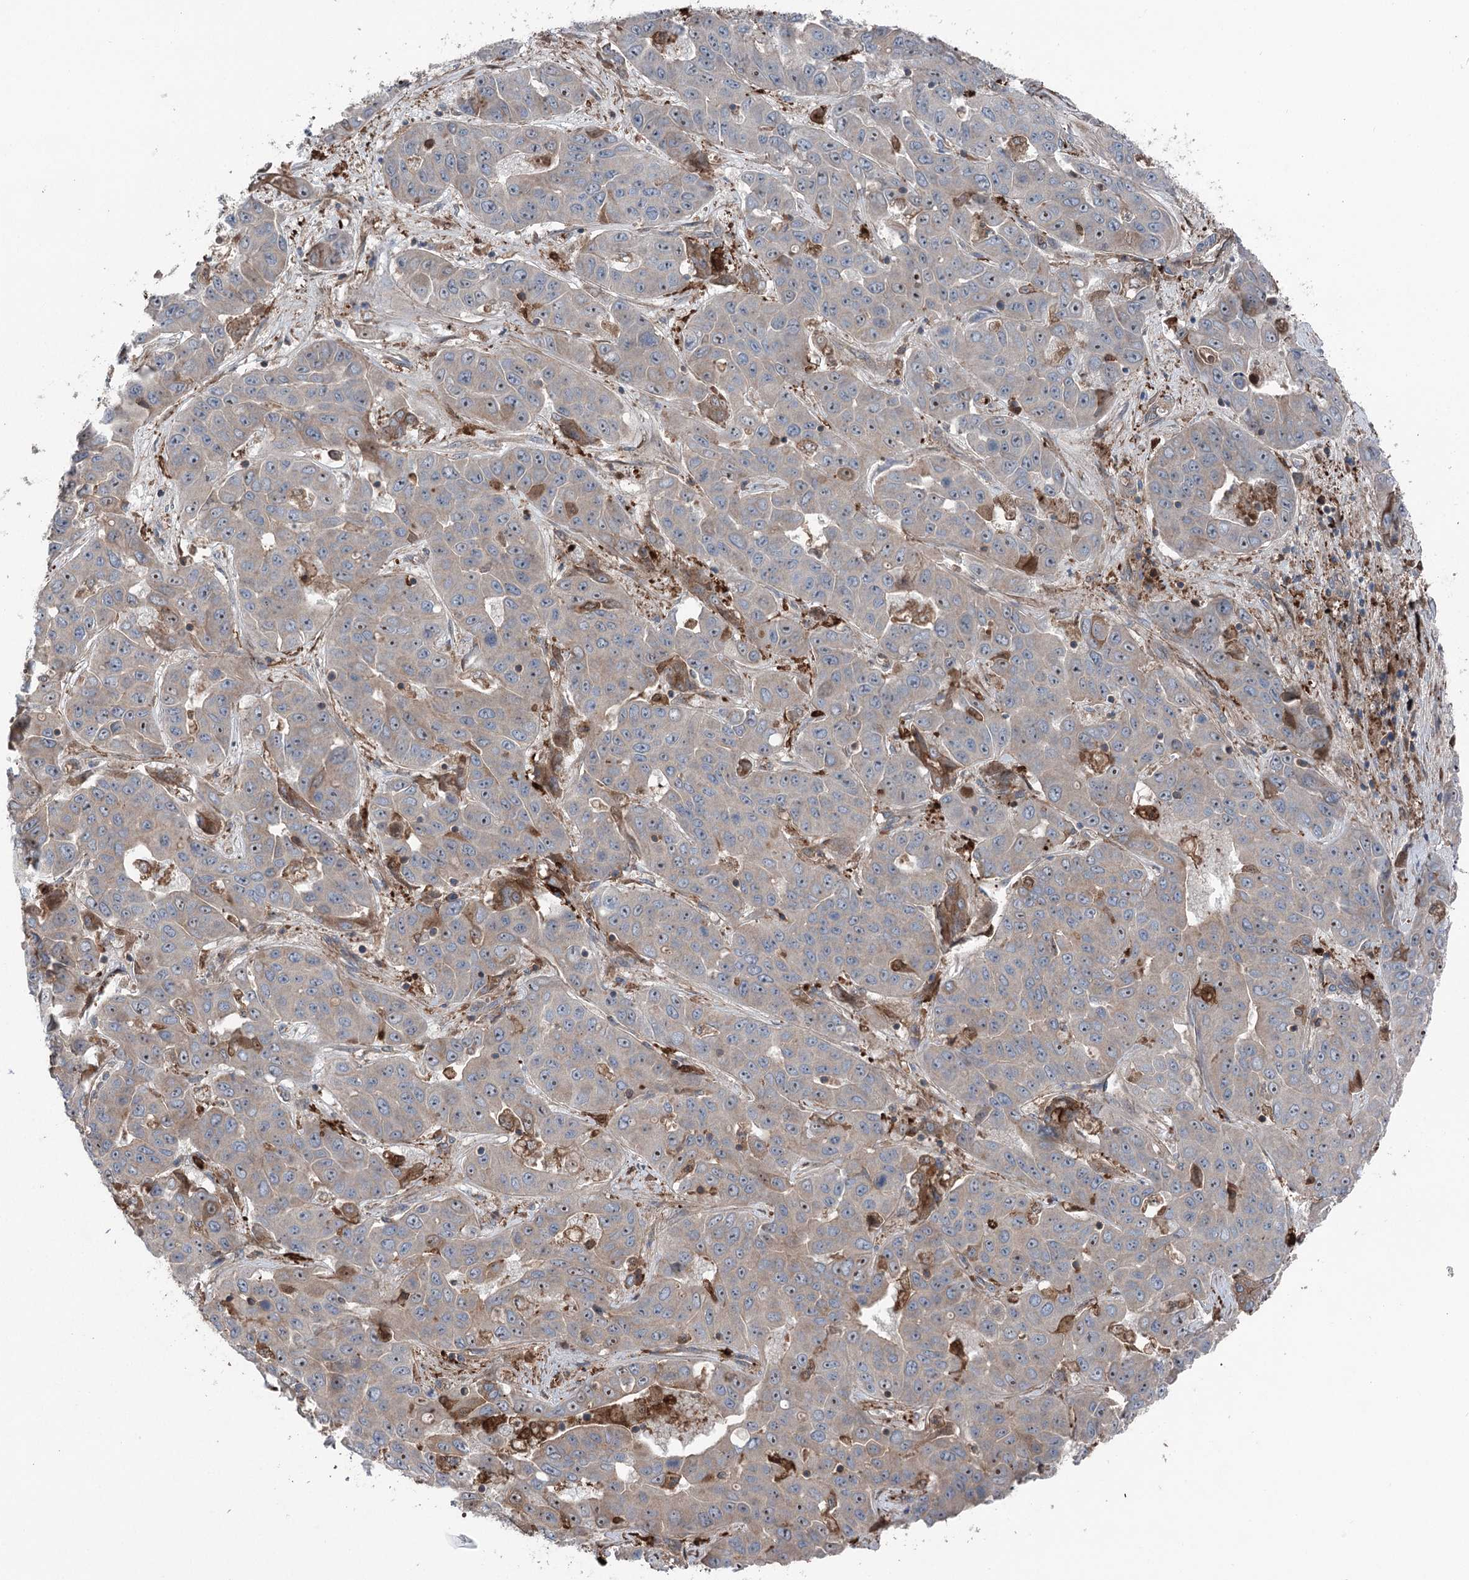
{"staining": {"intensity": "weak", "quantity": "<25%", "location": "cytoplasmic/membranous"}, "tissue": "liver cancer", "cell_type": "Tumor cells", "image_type": "cancer", "snomed": [{"axis": "morphology", "description": "Cholangiocarcinoma"}, {"axis": "topography", "description": "Liver"}], "caption": "Immunohistochemistry of human cholangiocarcinoma (liver) displays no staining in tumor cells. Nuclei are stained in blue.", "gene": "PPP1R21", "patient": {"sex": "female", "age": 52}}